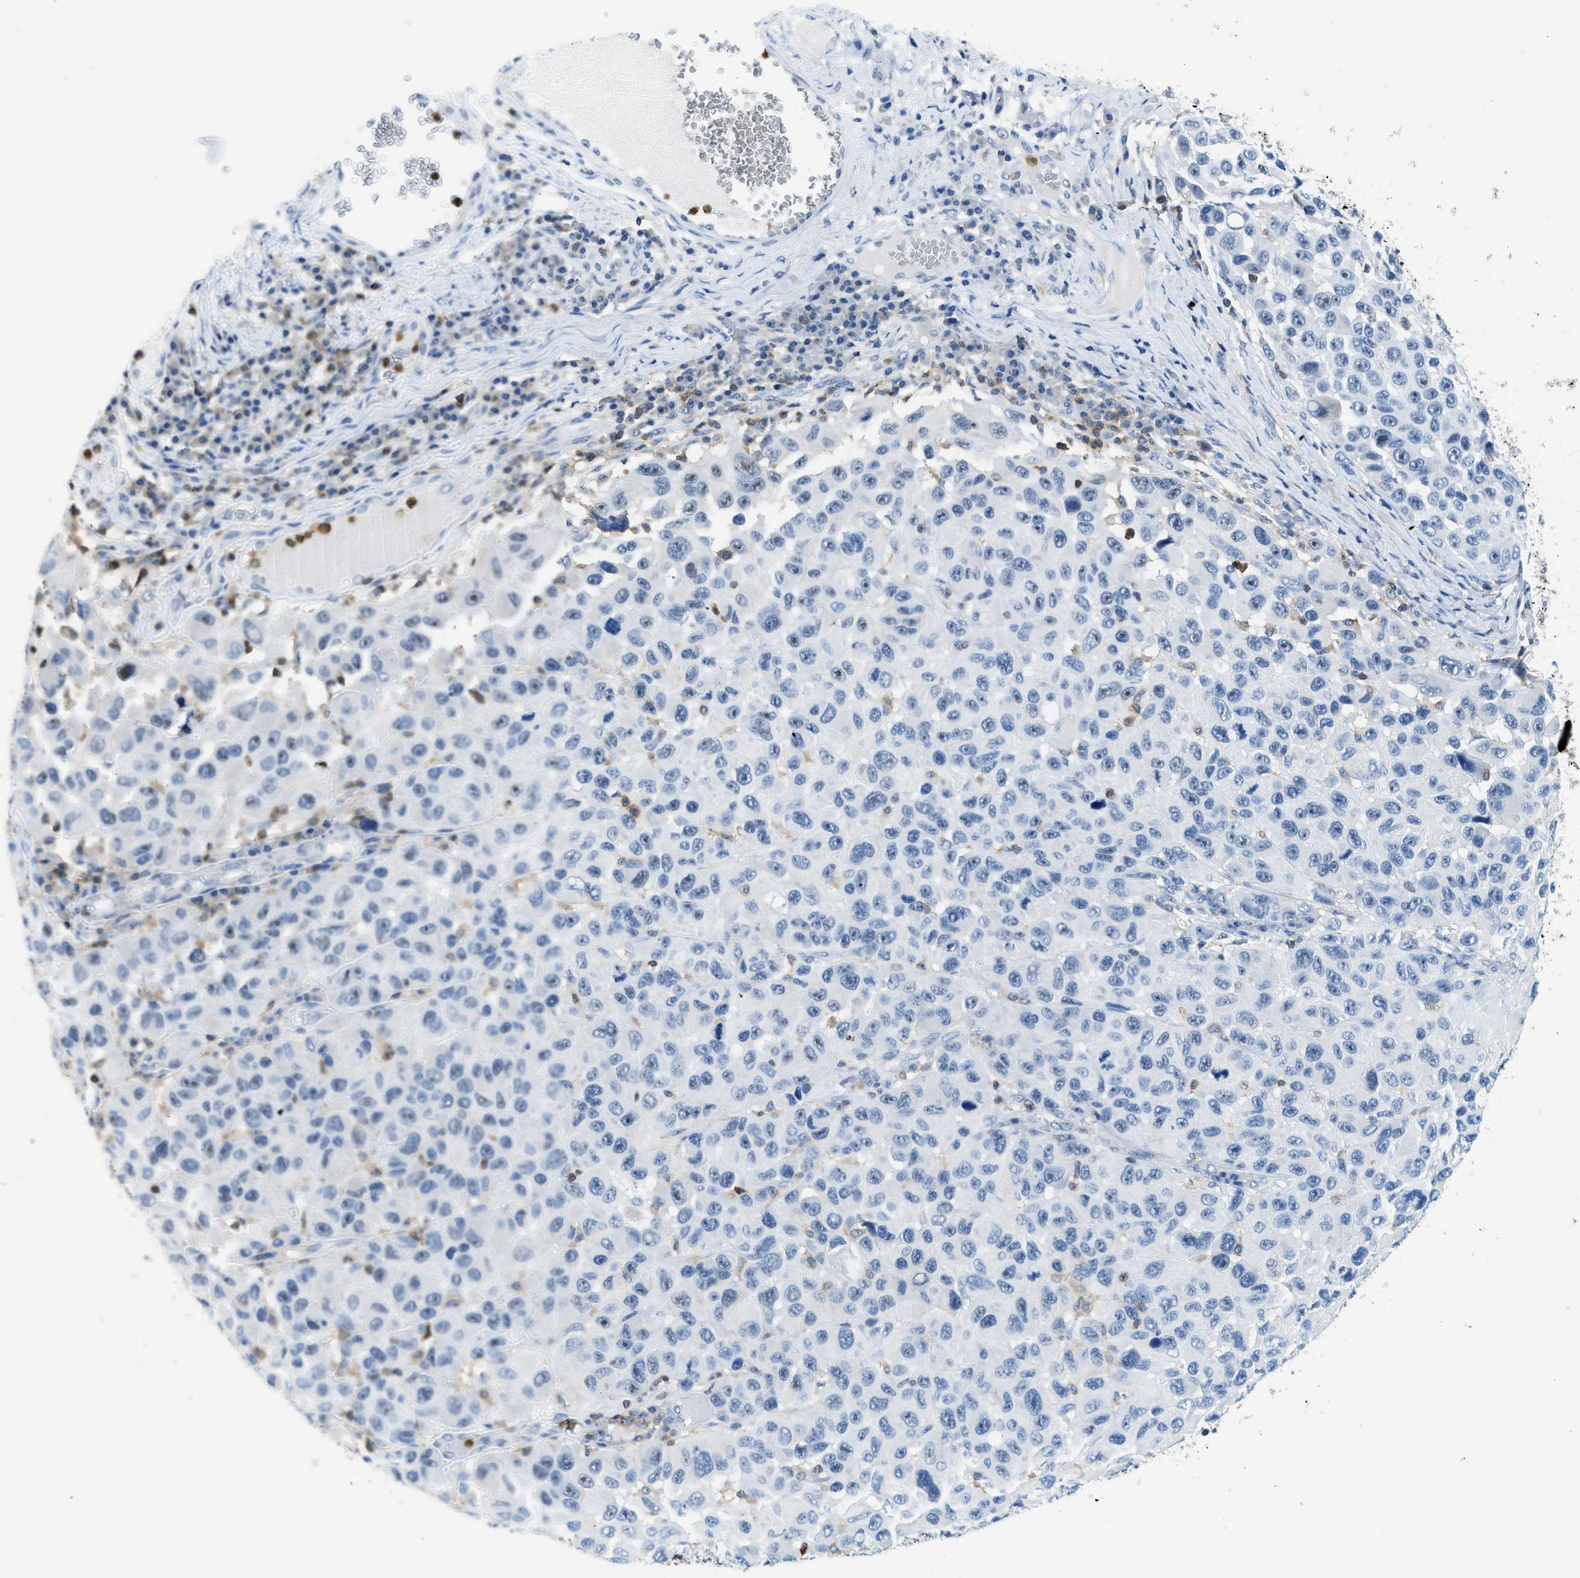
{"staining": {"intensity": "negative", "quantity": "none", "location": "none"}, "tissue": "melanoma", "cell_type": "Tumor cells", "image_type": "cancer", "snomed": [{"axis": "morphology", "description": "Malignant melanoma, NOS"}, {"axis": "topography", "description": "Skin"}], "caption": "Immunohistochemistry (IHC) micrograph of human malignant melanoma stained for a protein (brown), which exhibits no positivity in tumor cells.", "gene": "FAM151A", "patient": {"sex": "male", "age": 53}}